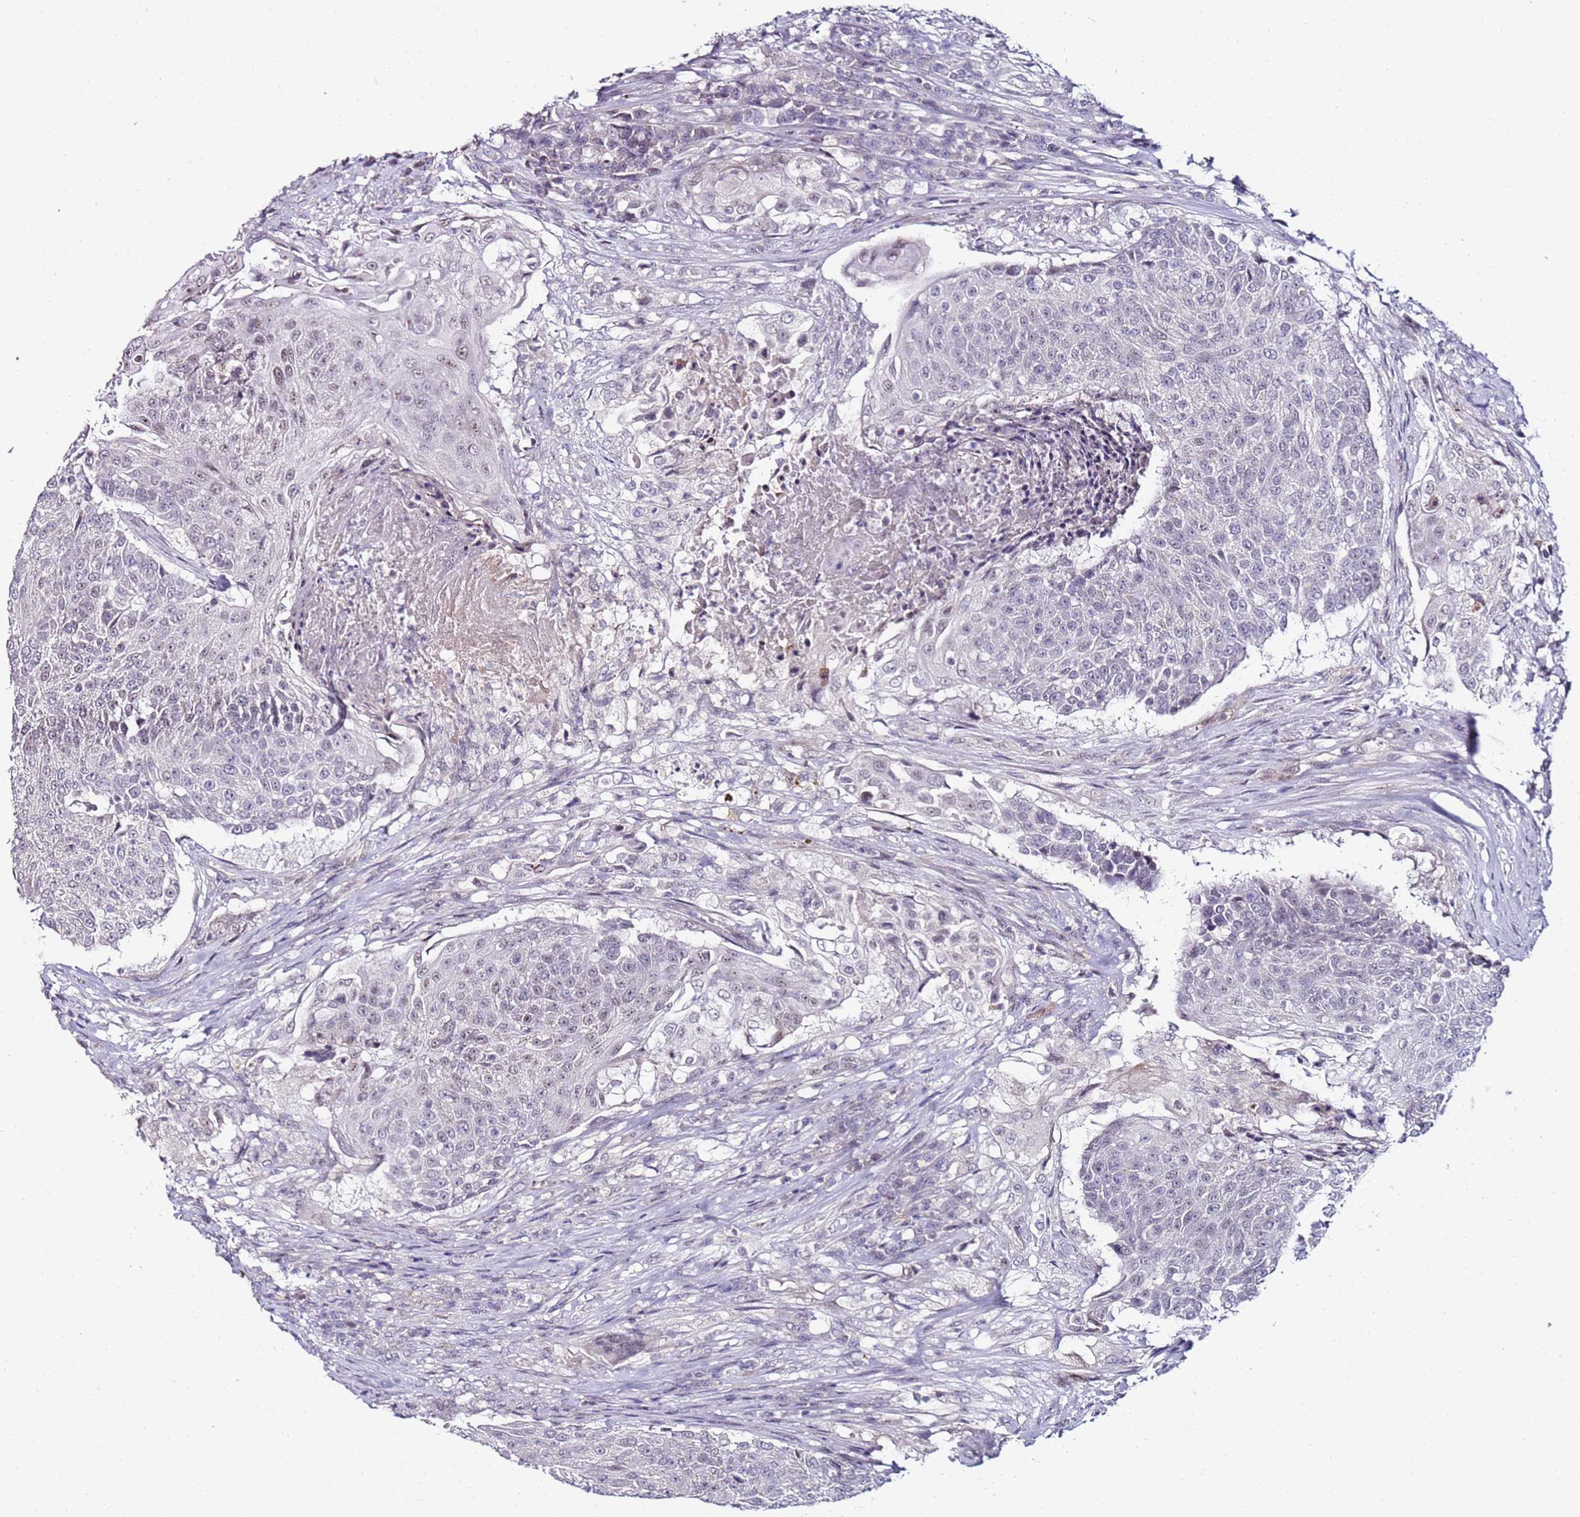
{"staining": {"intensity": "negative", "quantity": "none", "location": "none"}, "tissue": "urothelial cancer", "cell_type": "Tumor cells", "image_type": "cancer", "snomed": [{"axis": "morphology", "description": "Urothelial carcinoma, High grade"}, {"axis": "topography", "description": "Urinary bladder"}], "caption": "Immunohistochemical staining of human high-grade urothelial carcinoma reveals no significant positivity in tumor cells.", "gene": "DUSP28", "patient": {"sex": "female", "age": 63}}